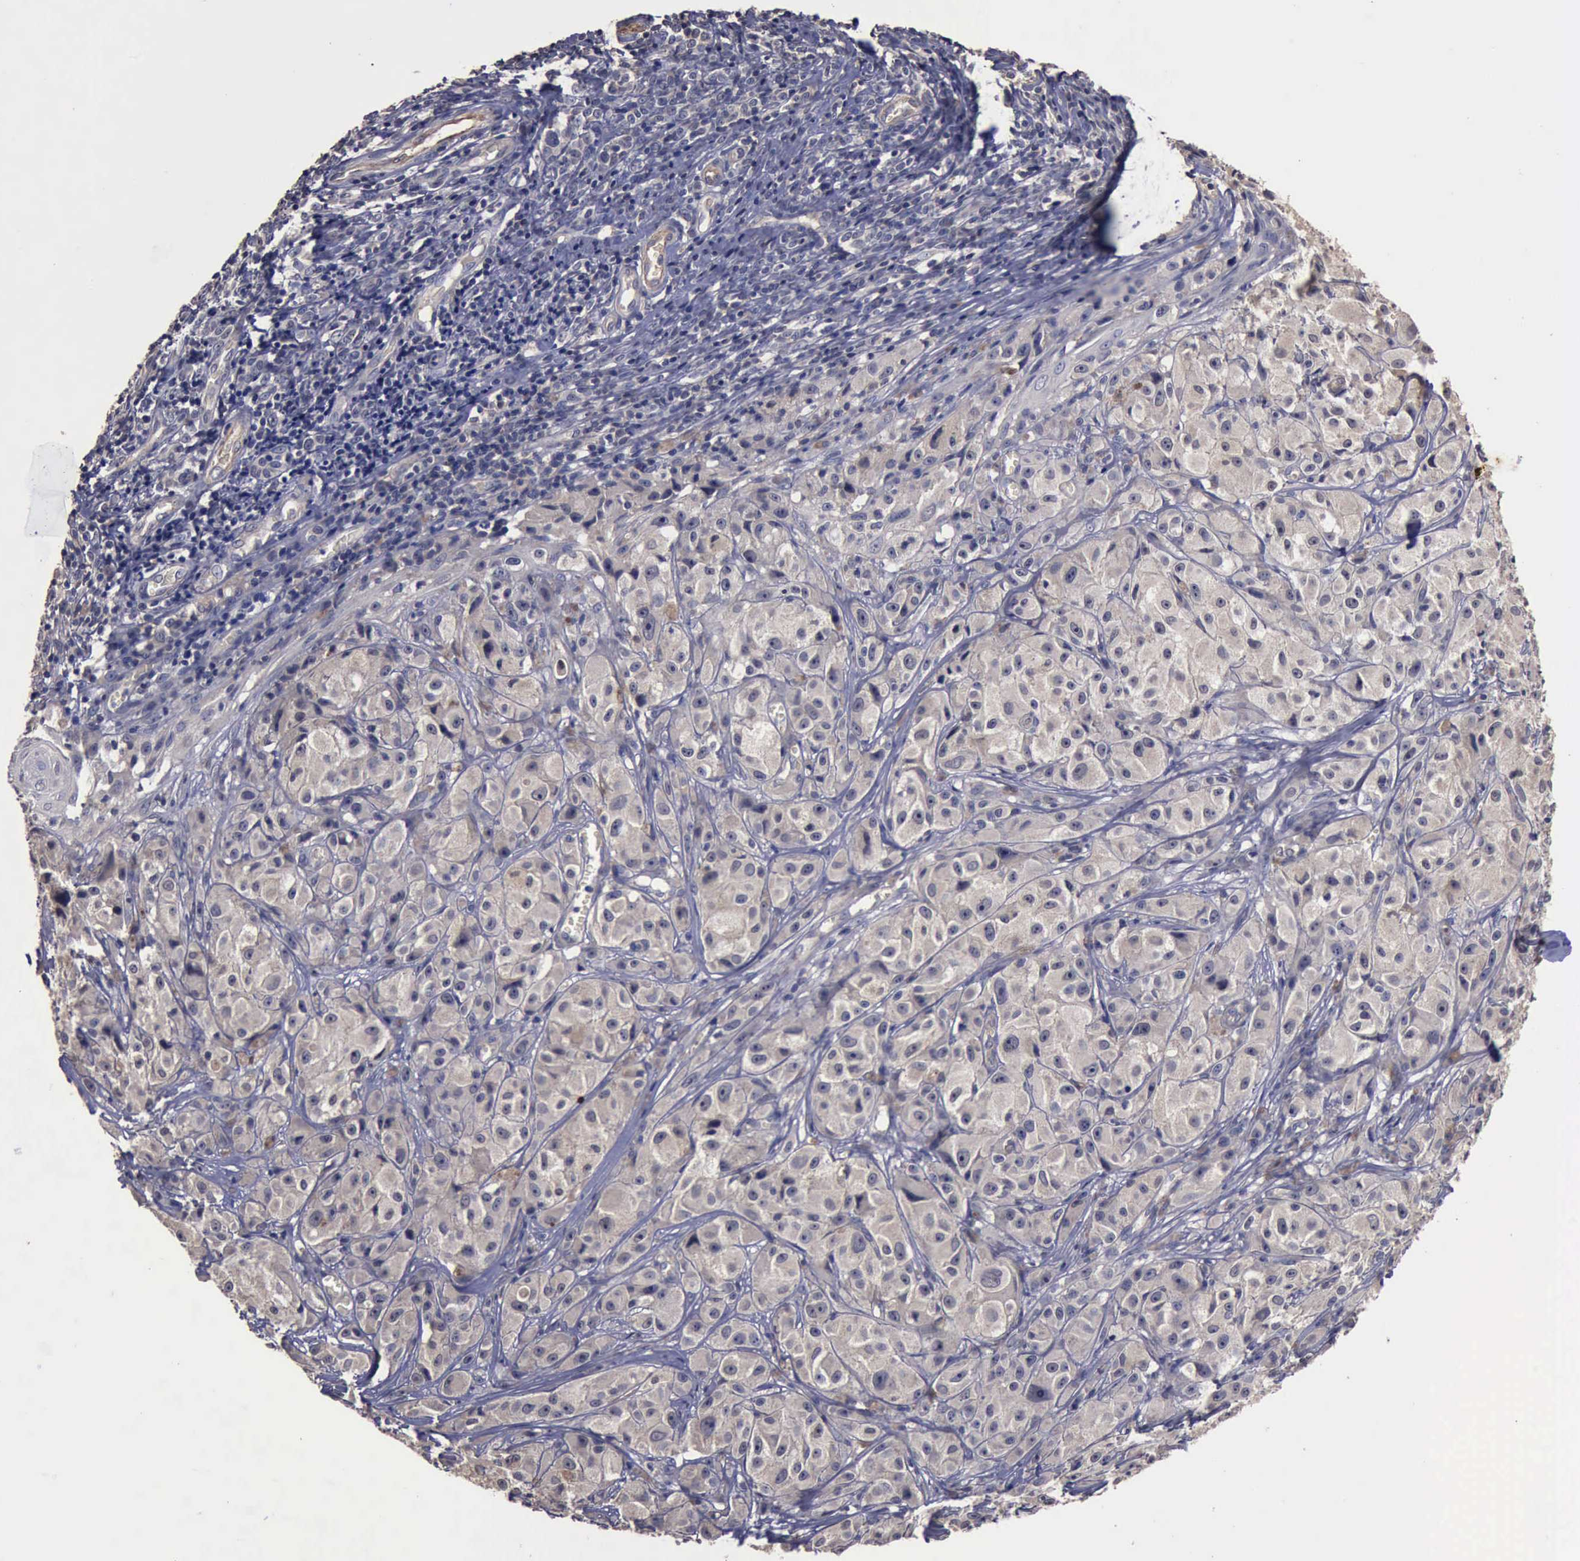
{"staining": {"intensity": "negative", "quantity": "none", "location": "none"}, "tissue": "melanoma", "cell_type": "Tumor cells", "image_type": "cancer", "snomed": [{"axis": "morphology", "description": "Malignant melanoma, NOS"}, {"axis": "topography", "description": "Skin"}], "caption": "IHC micrograph of melanoma stained for a protein (brown), which displays no staining in tumor cells.", "gene": "CRKL", "patient": {"sex": "male", "age": 56}}